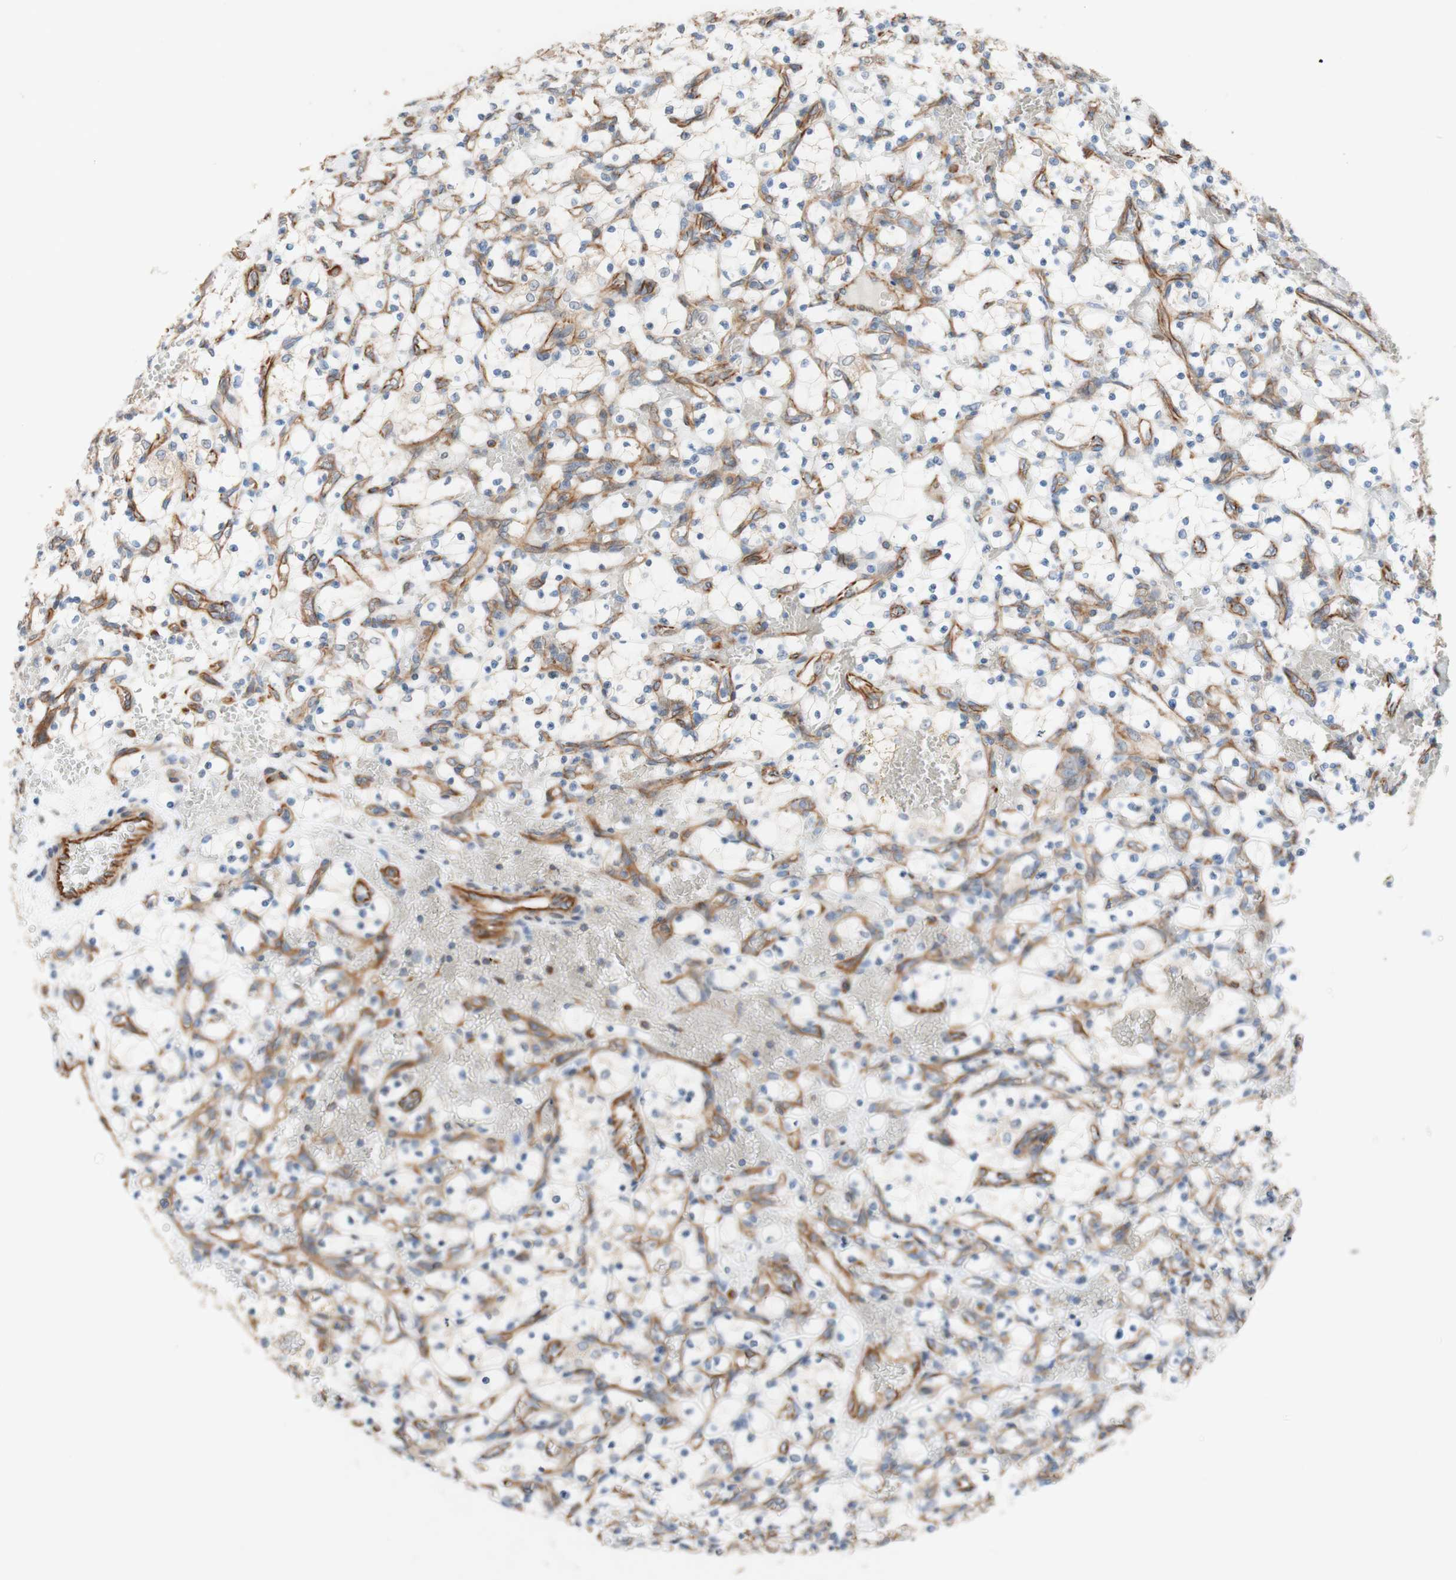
{"staining": {"intensity": "negative", "quantity": "none", "location": "none"}, "tissue": "renal cancer", "cell_type": "Tumor cells", "image_type": "cancer", "snomed": [{"axis": "morphology", "description": "Adenocarcinoma, NOS"}, {"axis": "topography", "description": "Kidney"}], "caption": "Immunohistochemistry (IHC) micrograph of neoplastic tissue: adenocarcinoma (renal) stained with DAB exhibits no significant protein positivity in tumor cells.", "gene": "C1orf43", "patient": {"sex": "female", "age": 69}}